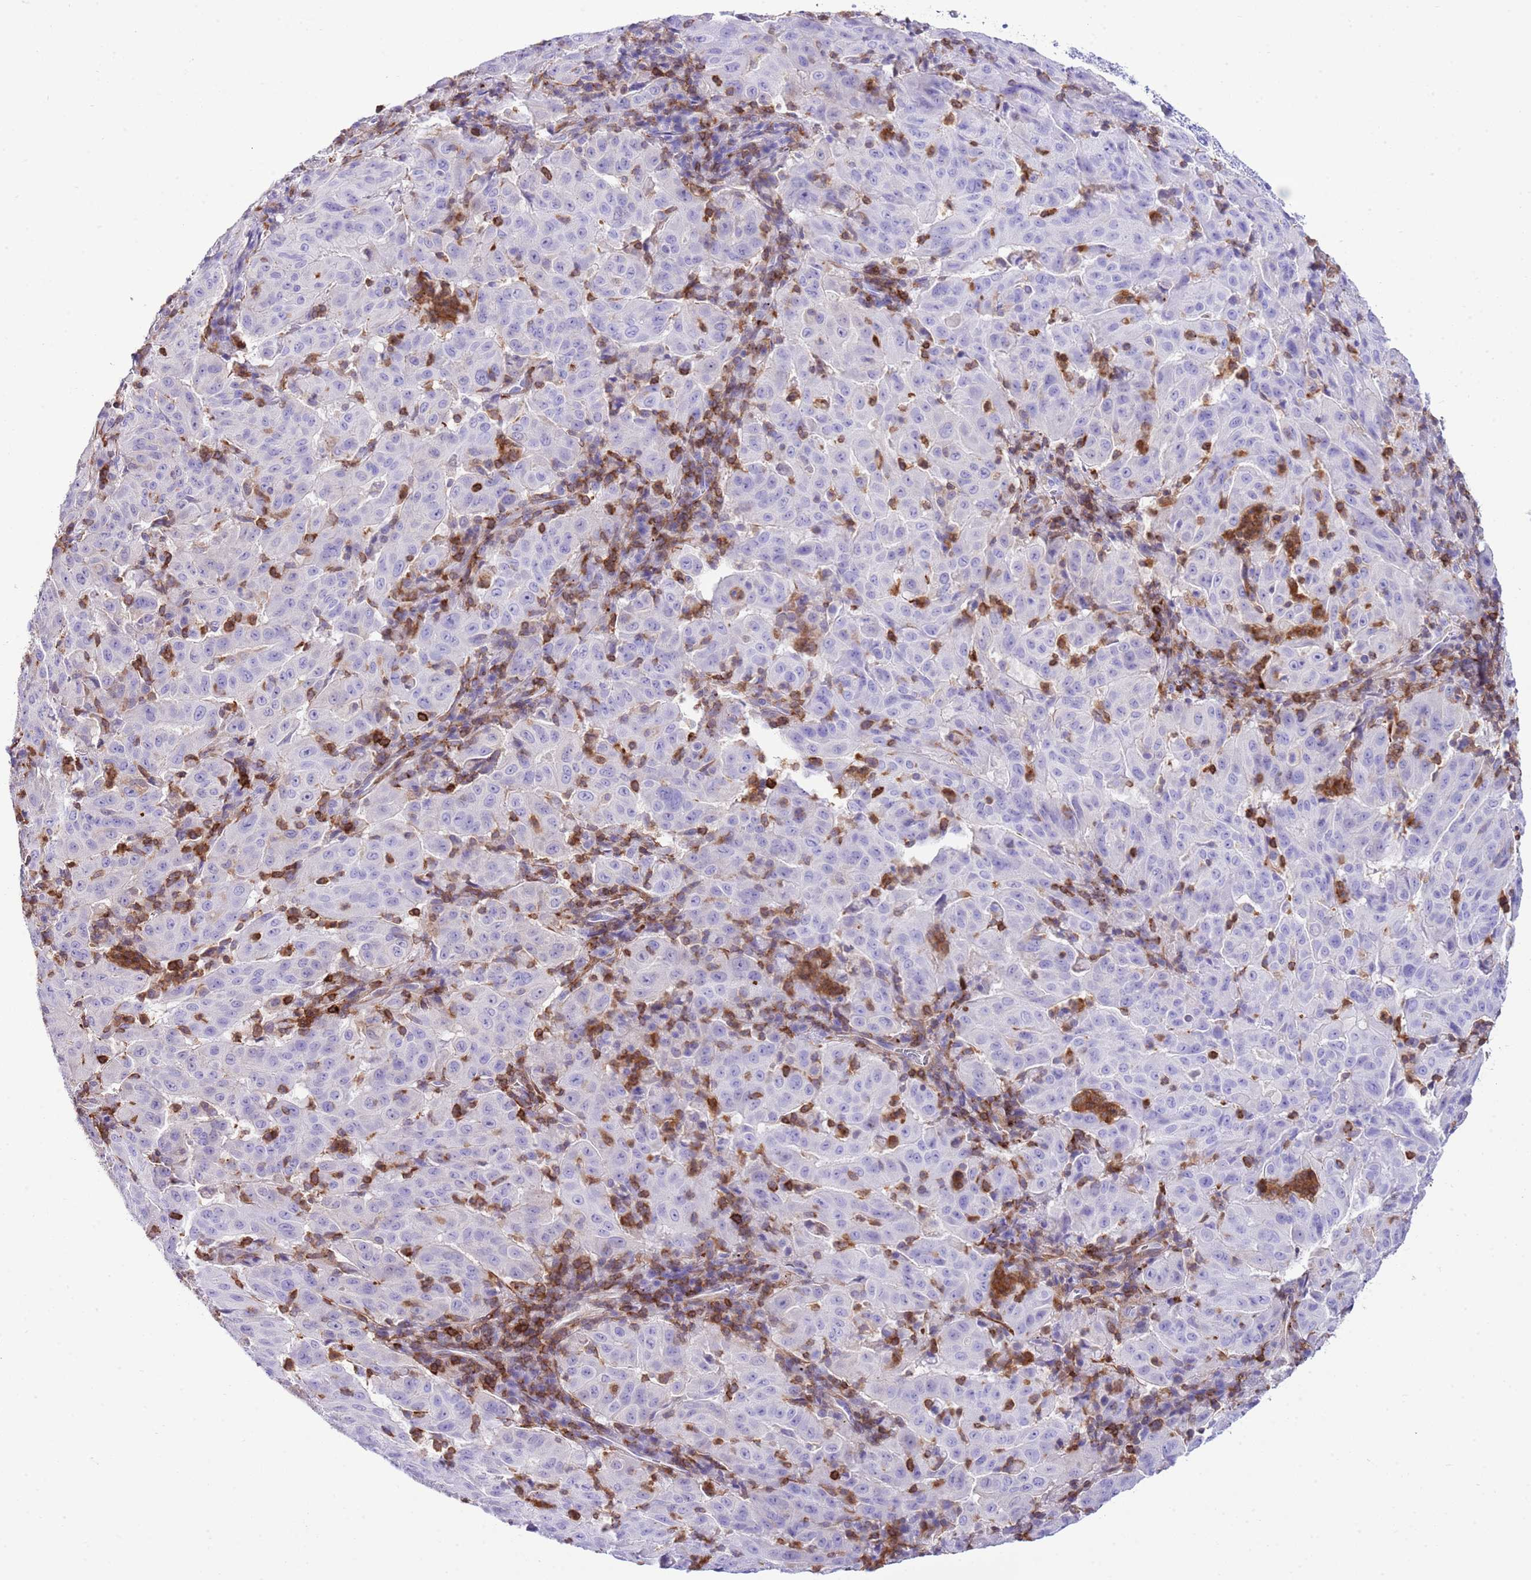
{"staining": {"intensity": "negative", "quantity": "none", "location": "none"}, "tissue": "pancreatic cancer", "cell_type": "Tumor cells", "image_type": "cancer", "snomed": [{"axis": "morphology", "description": "Adenocarcinoma, NOS"}, {"axis": "topography", "description": "Pancreas"}], "caption": "Tumor cells are negative for protein expression in human adenocarcinoma (pancreatic). (DAB immunohistochemistry (IHC) with hematoxylin counter stain).", "gene": "CNN2", "patient": {"sex": "male", "age": 63}}